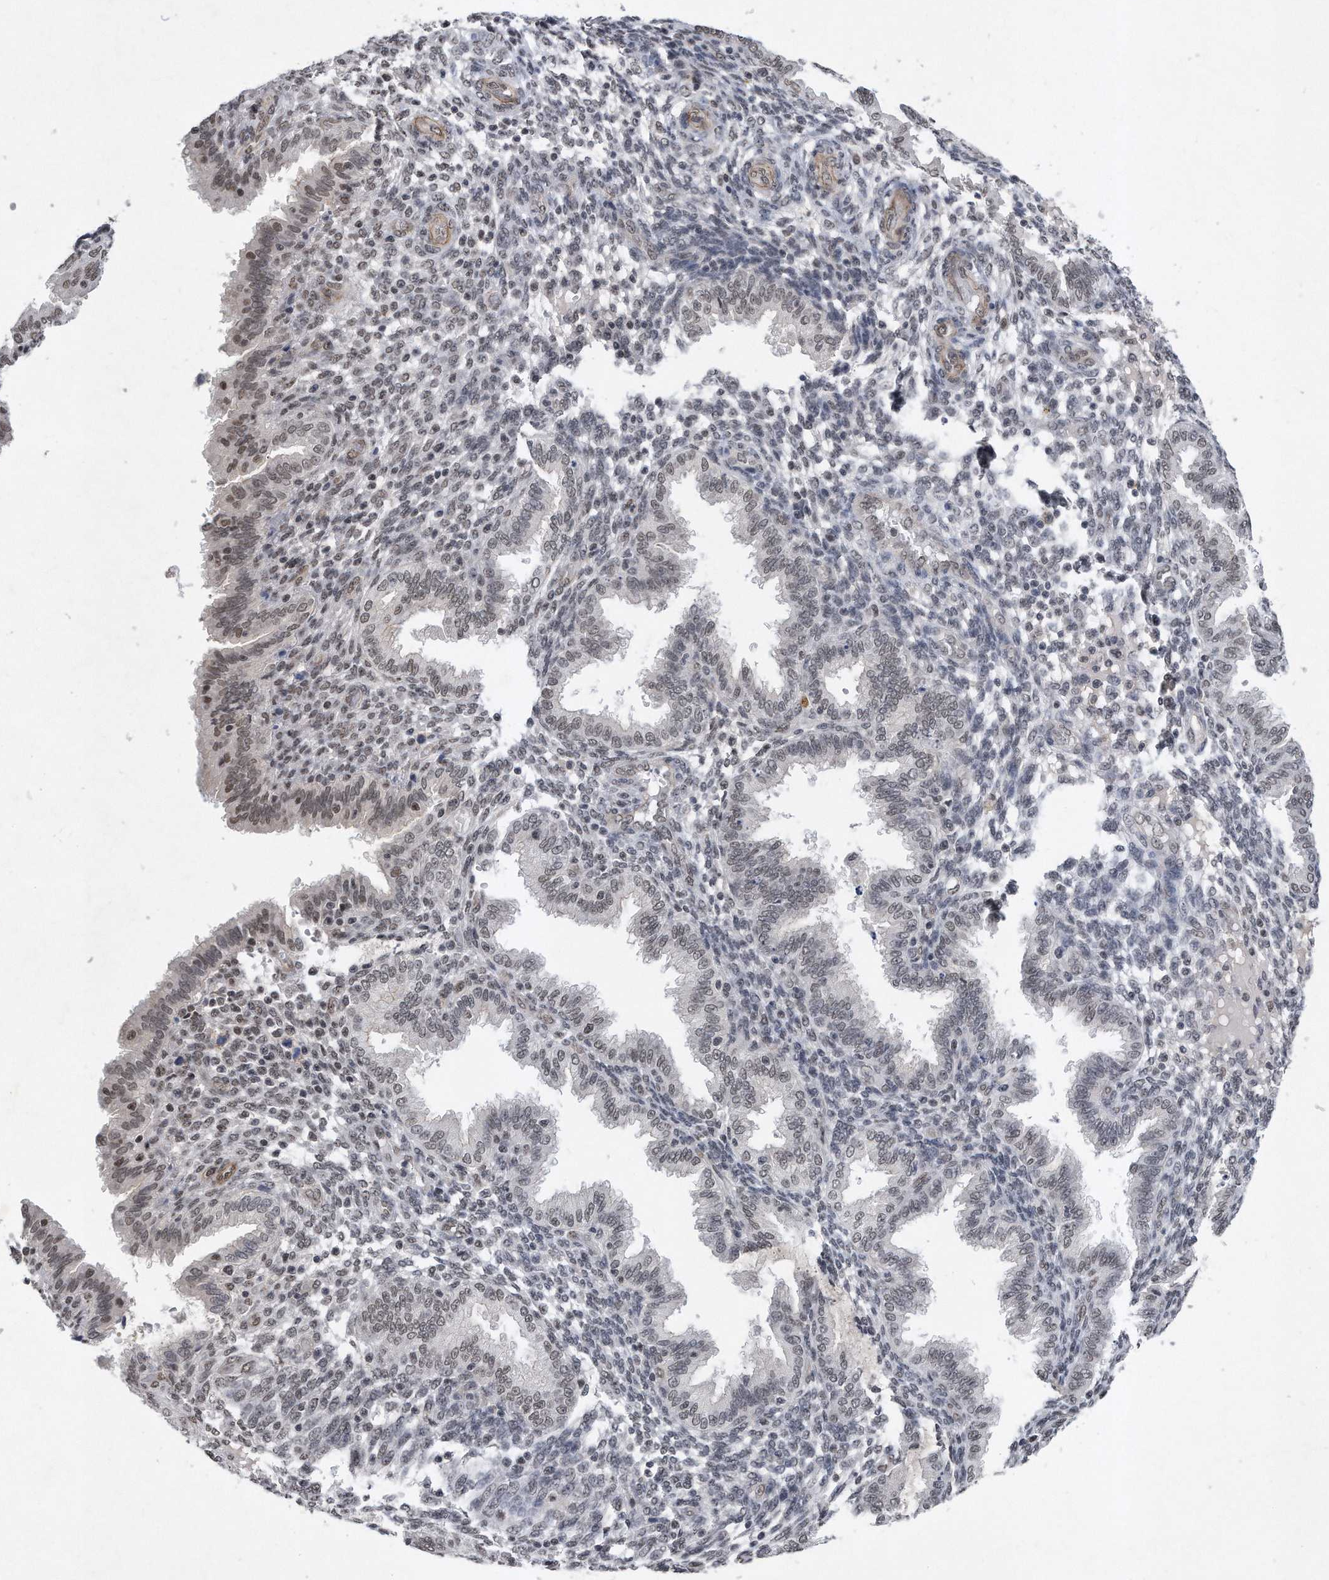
{"staining": {"intensity": "negative", "quantity": "none", "location": "none"}, "tissue": "endometrium", "cell_type": "Cells in endometrial stroma", "image_type": "normal", "snomed": [{"axis": "morphology", "description": "Normal tissue, NOS"}, {"axis": "topography", "description": "Endometrium"}], "caption": "IHC photomicrograph of unremarkable endometrium: endometrium stained with DAB reveals no significant protein staining in cells in endometrial stroma.", "gene": "TP53INP1", "patient": {"sex": "female", "age": 33}}